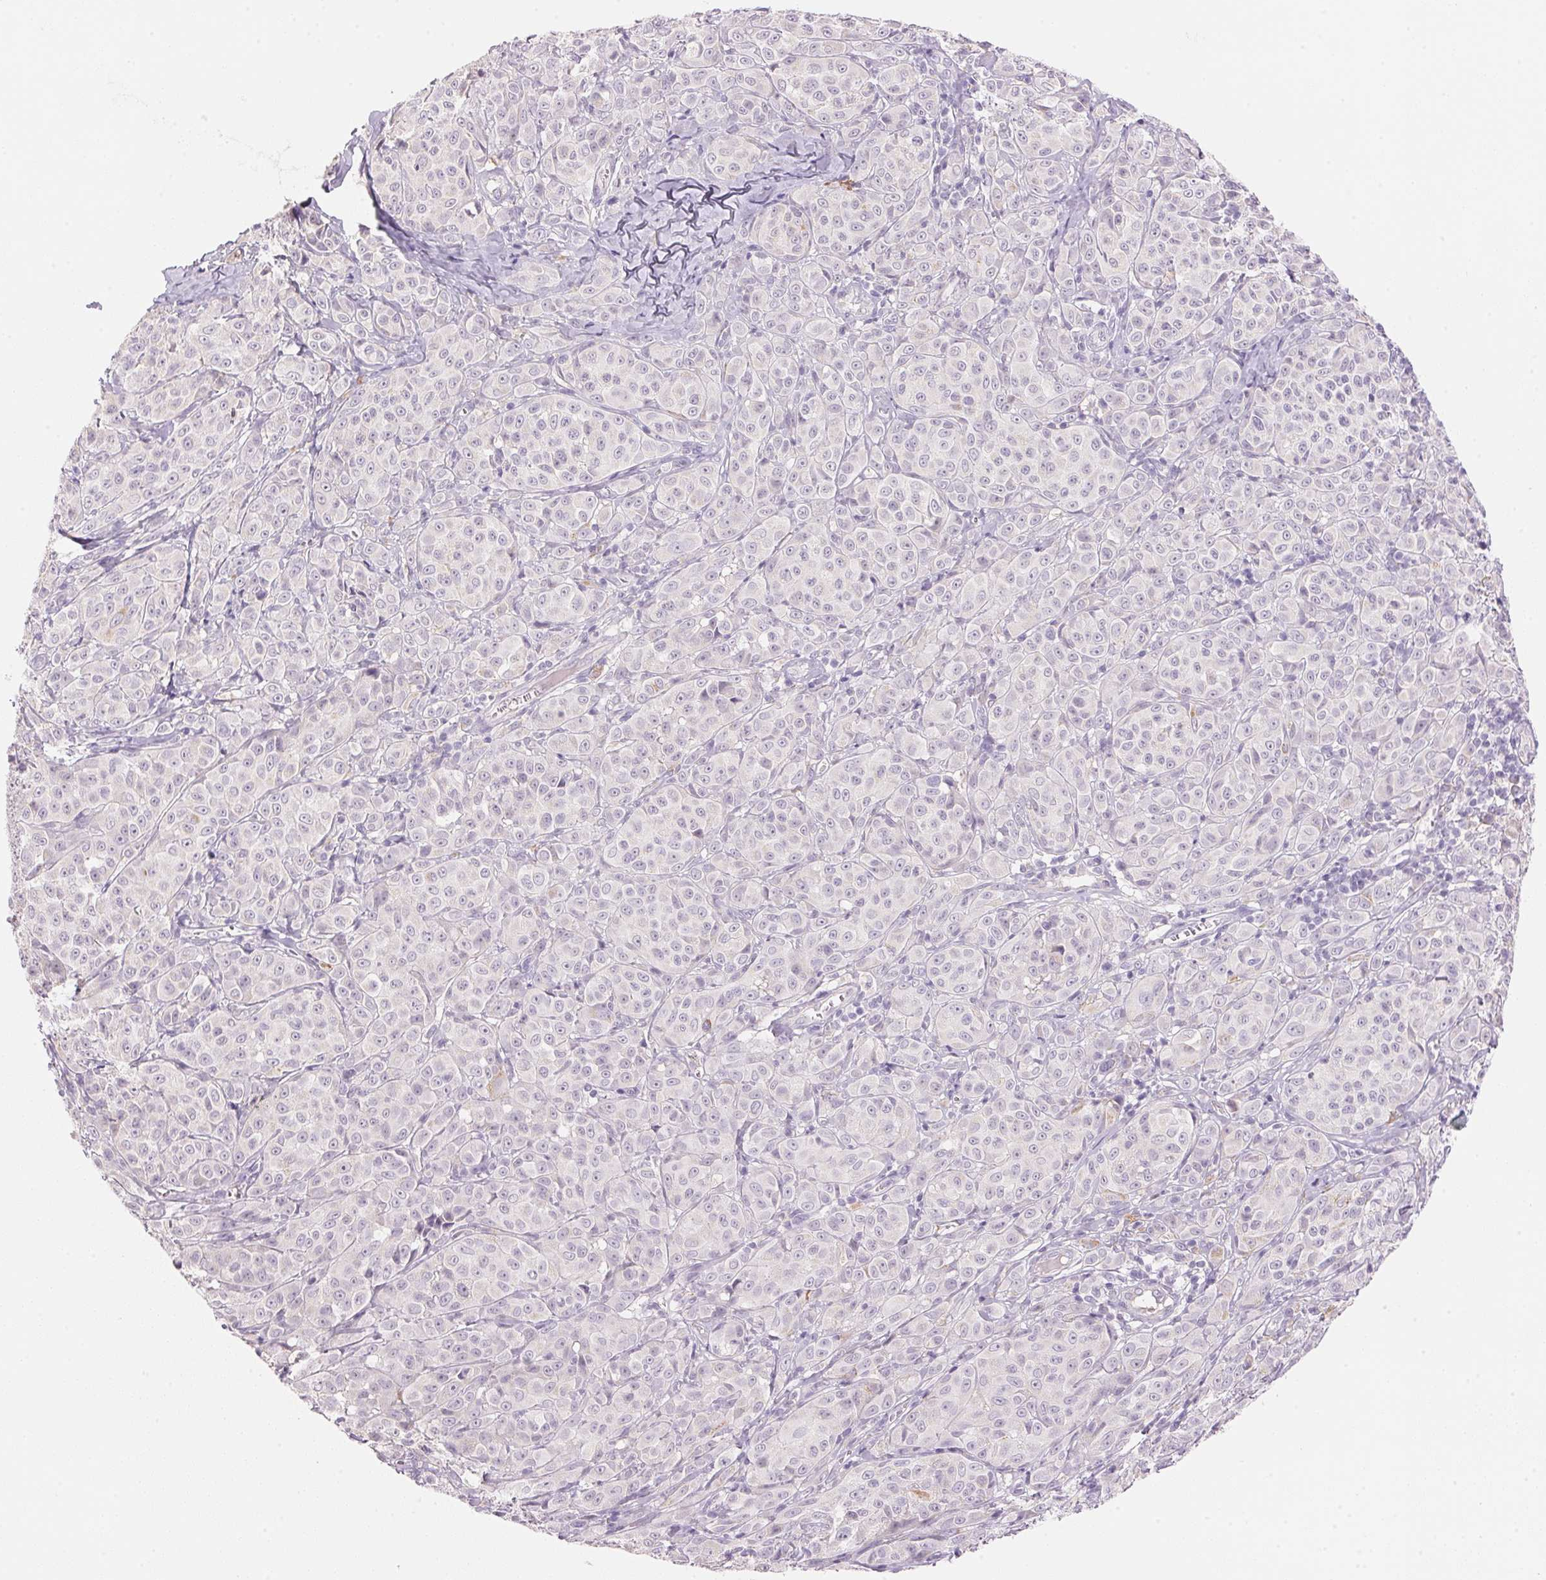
{"staining": {"intensity": "negative", "quantity": "none", "location": "none"}, "tissue": "melanoma", "cell_type": "Tumor cells", "image_type": "cancer", "snomed": [{"axis": "morphology", "description": "Malignant melanoma, NOS"}, {"axis": "topography", "description": "Skin"}], "caption": "DAB (3,3'-diaminobenzidine) immunohistochemical staining of malignant melanoma exhibits no significant staining in tumor cells.", "gene": "CYP11B1", "patient": {"sex": "male", "age": 89}}